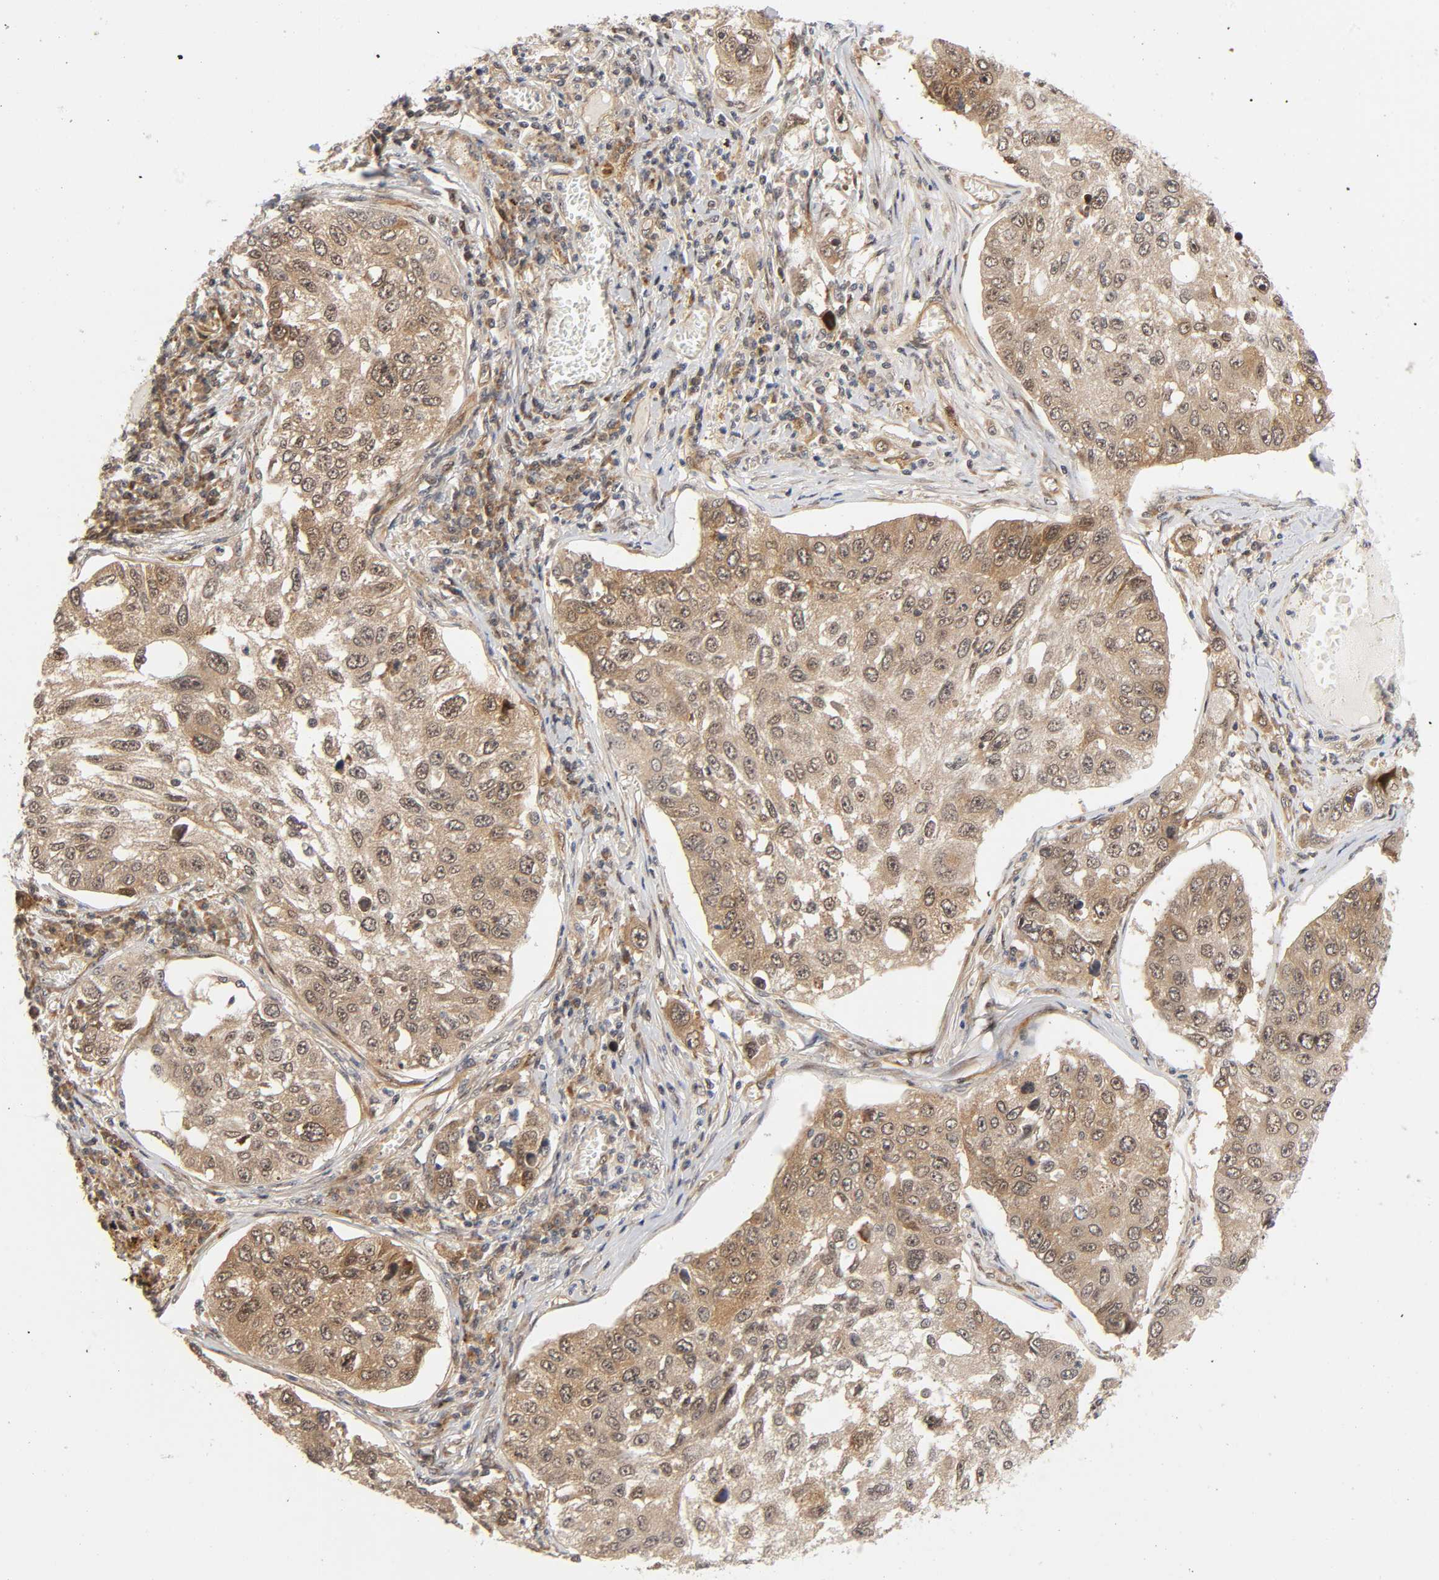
{"staining": {"intensity": "weak", "quantity": ">75%", "location": "cytoplasmic/membranous,nuclear"}, "tissue": "lung cancer", "cell_type": "Tumor cells", "image_type": "cancer", "snomed": [{"axis": "morphology", "description": "Squamous cell carcinoma, NOS"}, {"axis": "topography", "description": "Lung"}], "caption": "Squamous cell carcinoma (lung) stained with IHC reveals weak cytoplasmic/membranous and nuclear staining in about >75% of tumor cells.", "gene": "IQCJ-SCHIP1", "patient": {"sex": "male", "age": 71}}